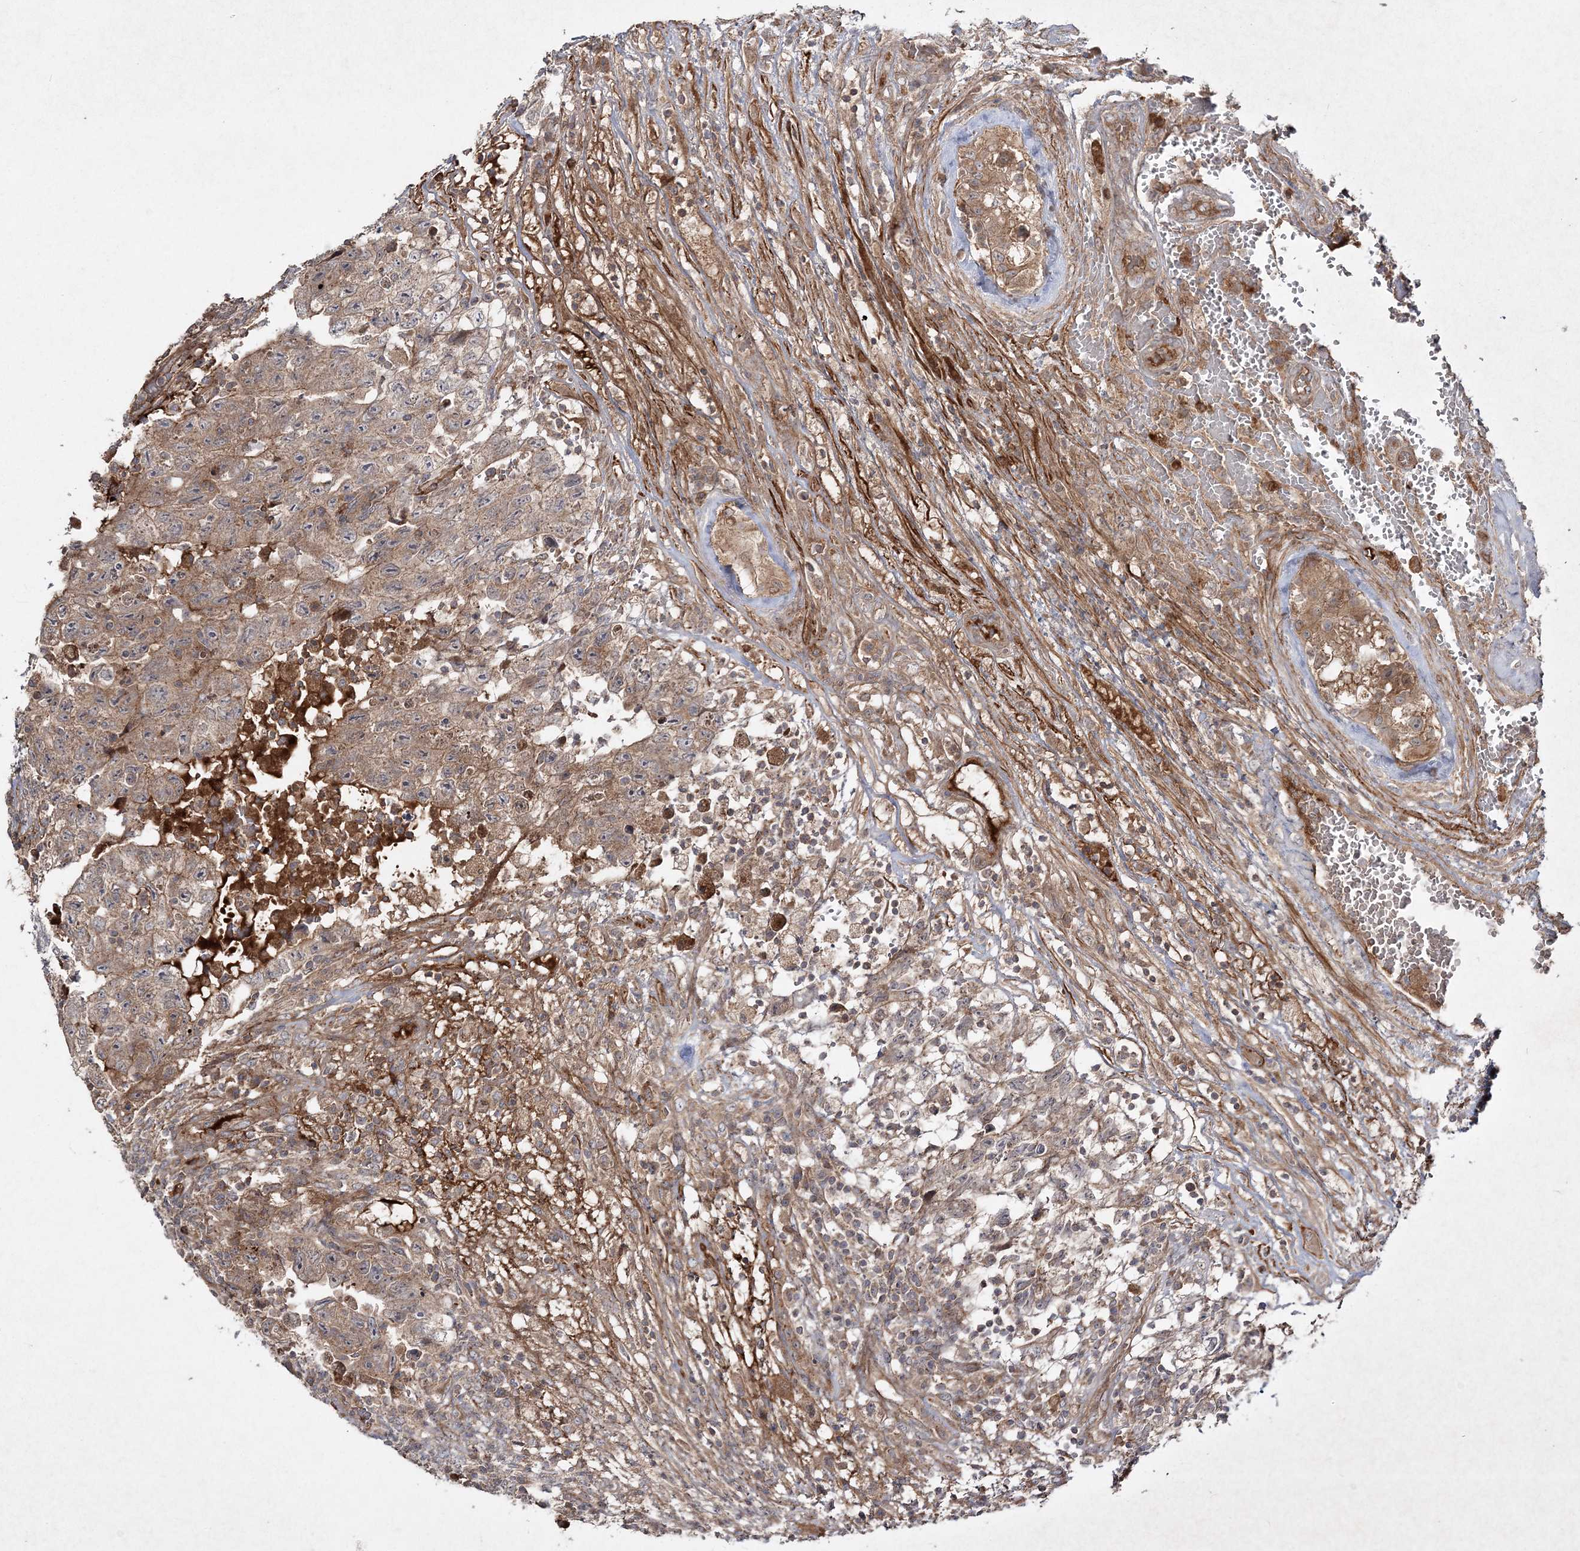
{"staining": {"intensity": "moderate", "quantity": ">75%", "location": "cytoplasmic/membranous"}, "tissue": "testis cancer", "cell_type": "Tumor cells", "image_type": "cancer", "snomed": [{"axis": "morphology", "description": "Carcinoma, Embryonal, NOS"}, {"axis": "topography", "description": "Testis"}], "caption": "High-power microscopy captured an immunohistochemistry (IHC) histopathology image of testis embryonal carcinoma, revealing moderate cytoplasmic/membranous staining in approximately >75% of tumor cells.", "gene": "MOCS2", "patient": {"sex": "male", "age": 36}}